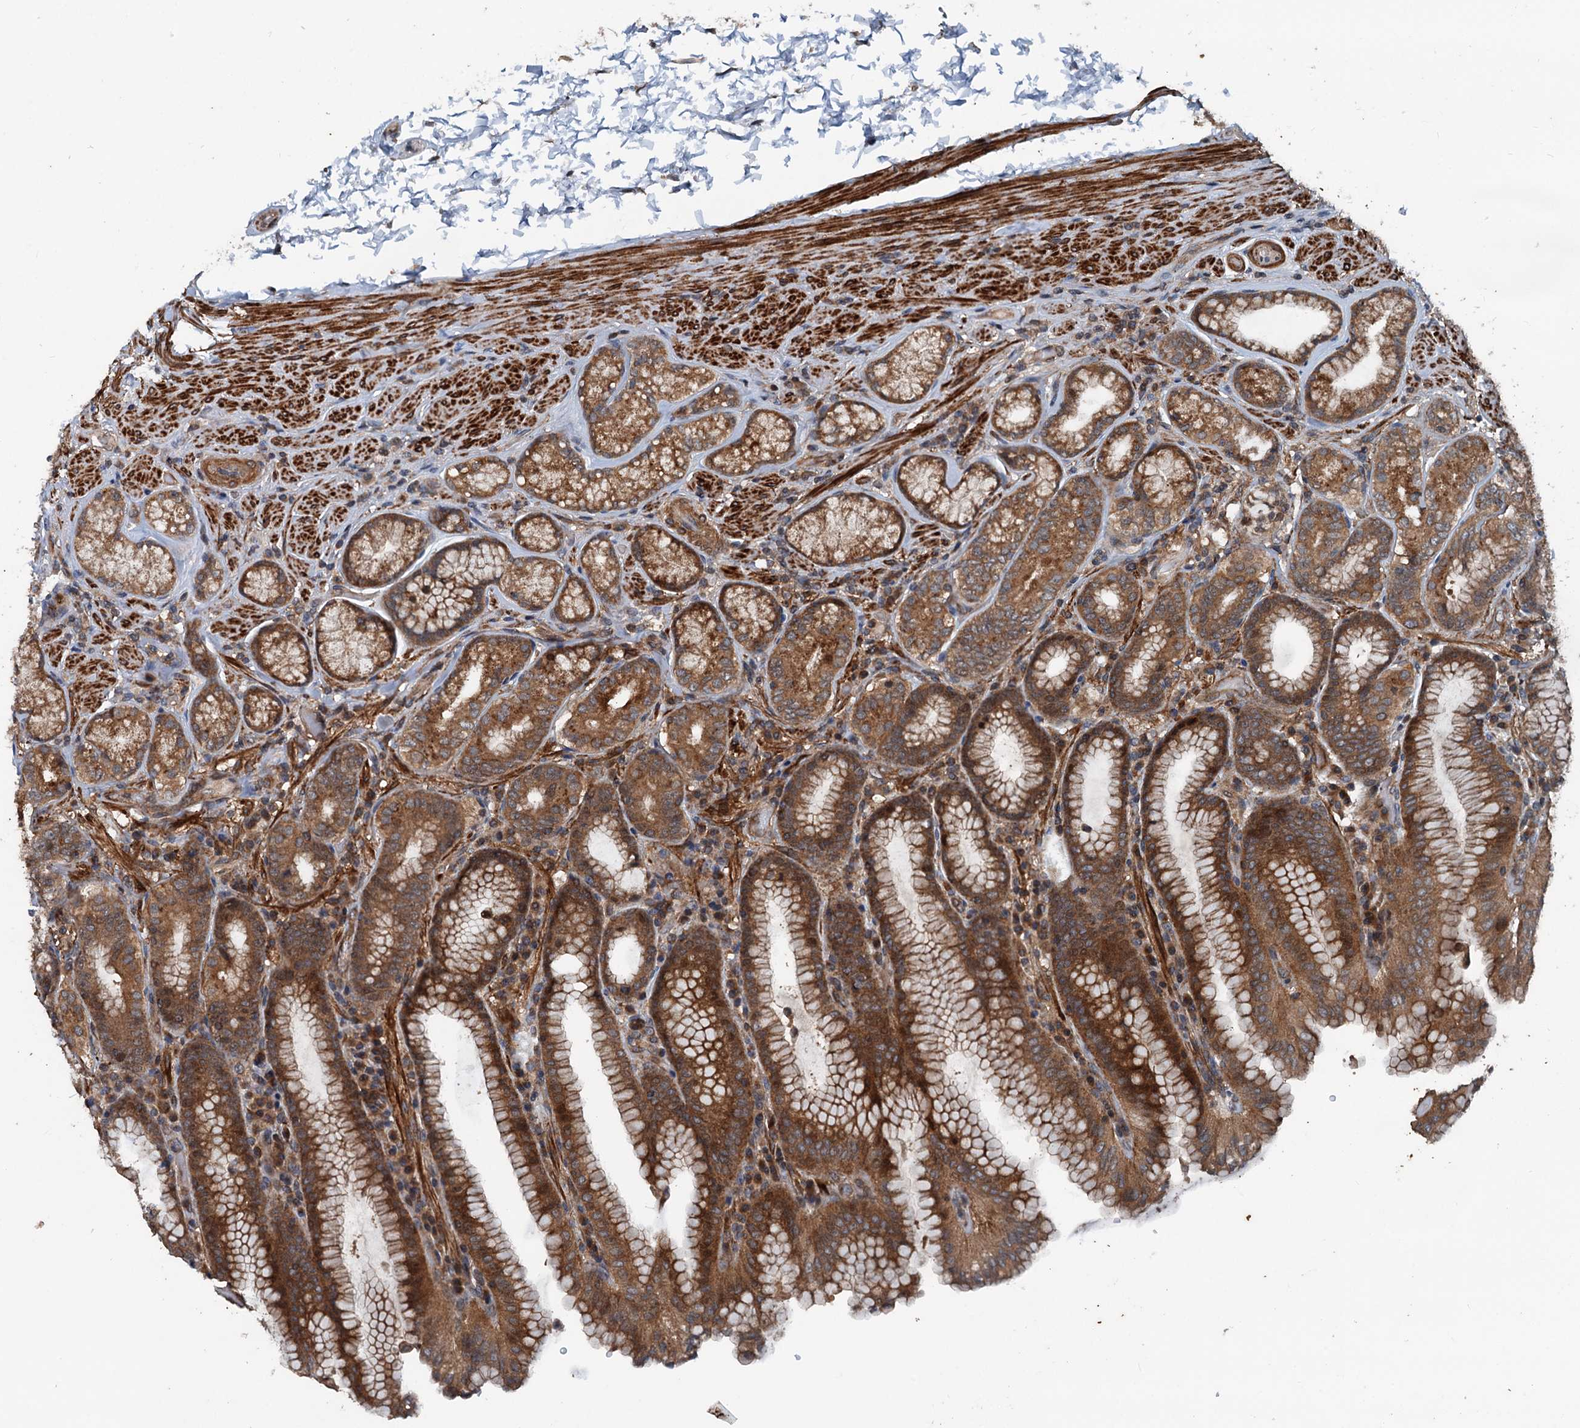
{"staining": {"intensity": "strong", "quantity": ">75%", "location": "cytoplasmic/membranous"}, "tissue": "stomach", "cell_type": "Glandular cells", "image_type": "normal", "snomed": [{"axis": "morphology", "description": "Normal tissue, NOS"}, {"axis": "topography", "description": "Stomach, upper"}, {"axis": "topography", "description": "Stomach, lower"}], "caption": "Brown immunohistochemical staining in normal human stomach exhibits strong cytoplasmic/membranous expression in approximately >75% of glandular cells.", "gene": "TEDC1", "patient": {"sex": "female", "age": 76}}